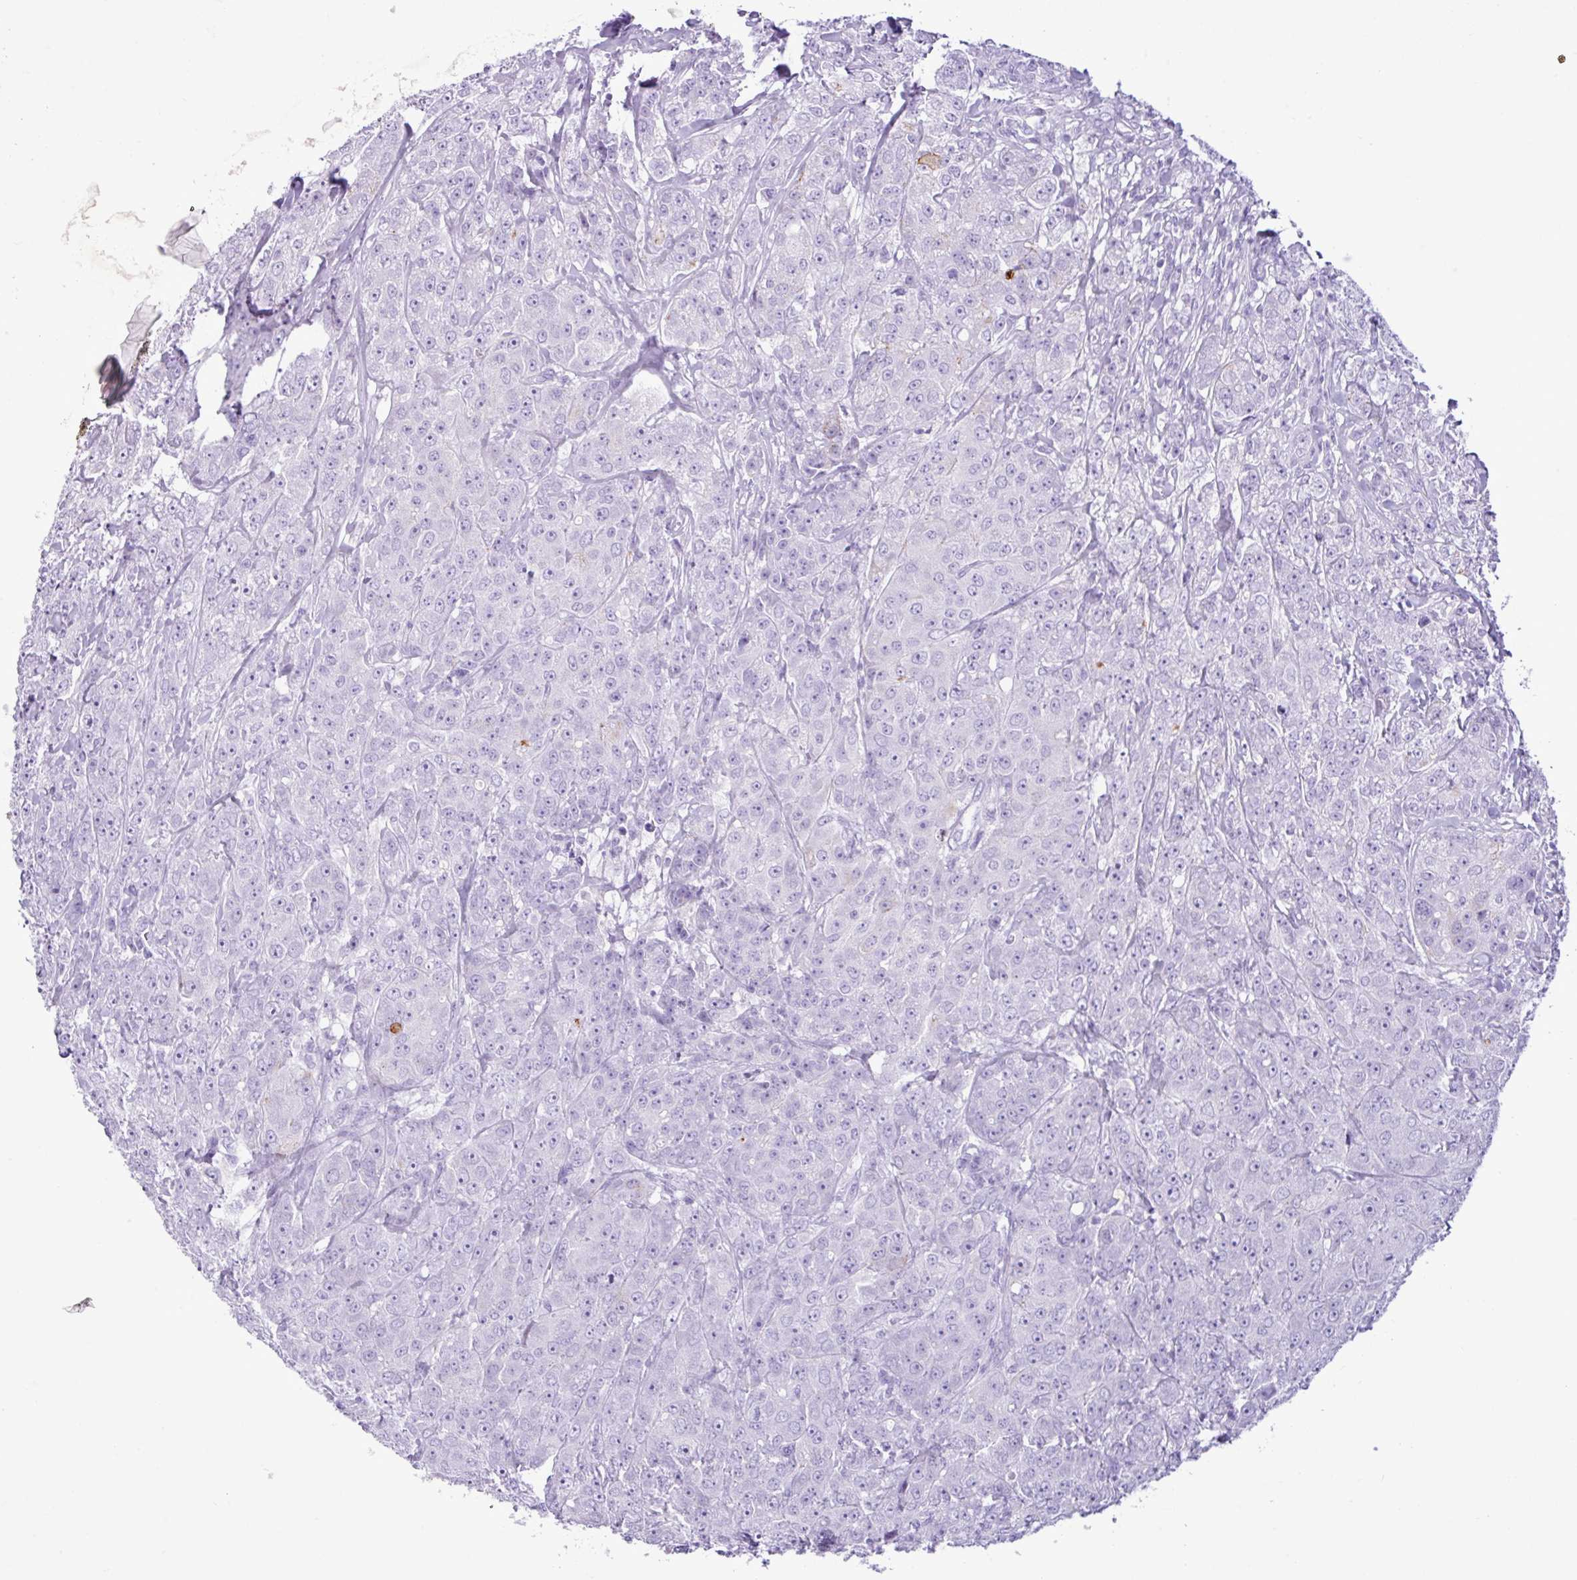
{"staining": {"intensity": "negative", "quantity": "none", "location": "none"}, "tissue": "breast cancer", "cell_type": "Tumor cells", "image_type": "cancer", "snomed": [{"axis": "morphology", "description": "Duct carcinoma"}, {"axis": "topography", "description": "Breast"}], "caption": "High power microscopy photomicrograph of an immunohistochemistry micrograph of breast cancer, revealing no significant positivity in tumor cells.", "gene": "ZSCAN5A", "patient": {"sex": "female", "age": 43}}